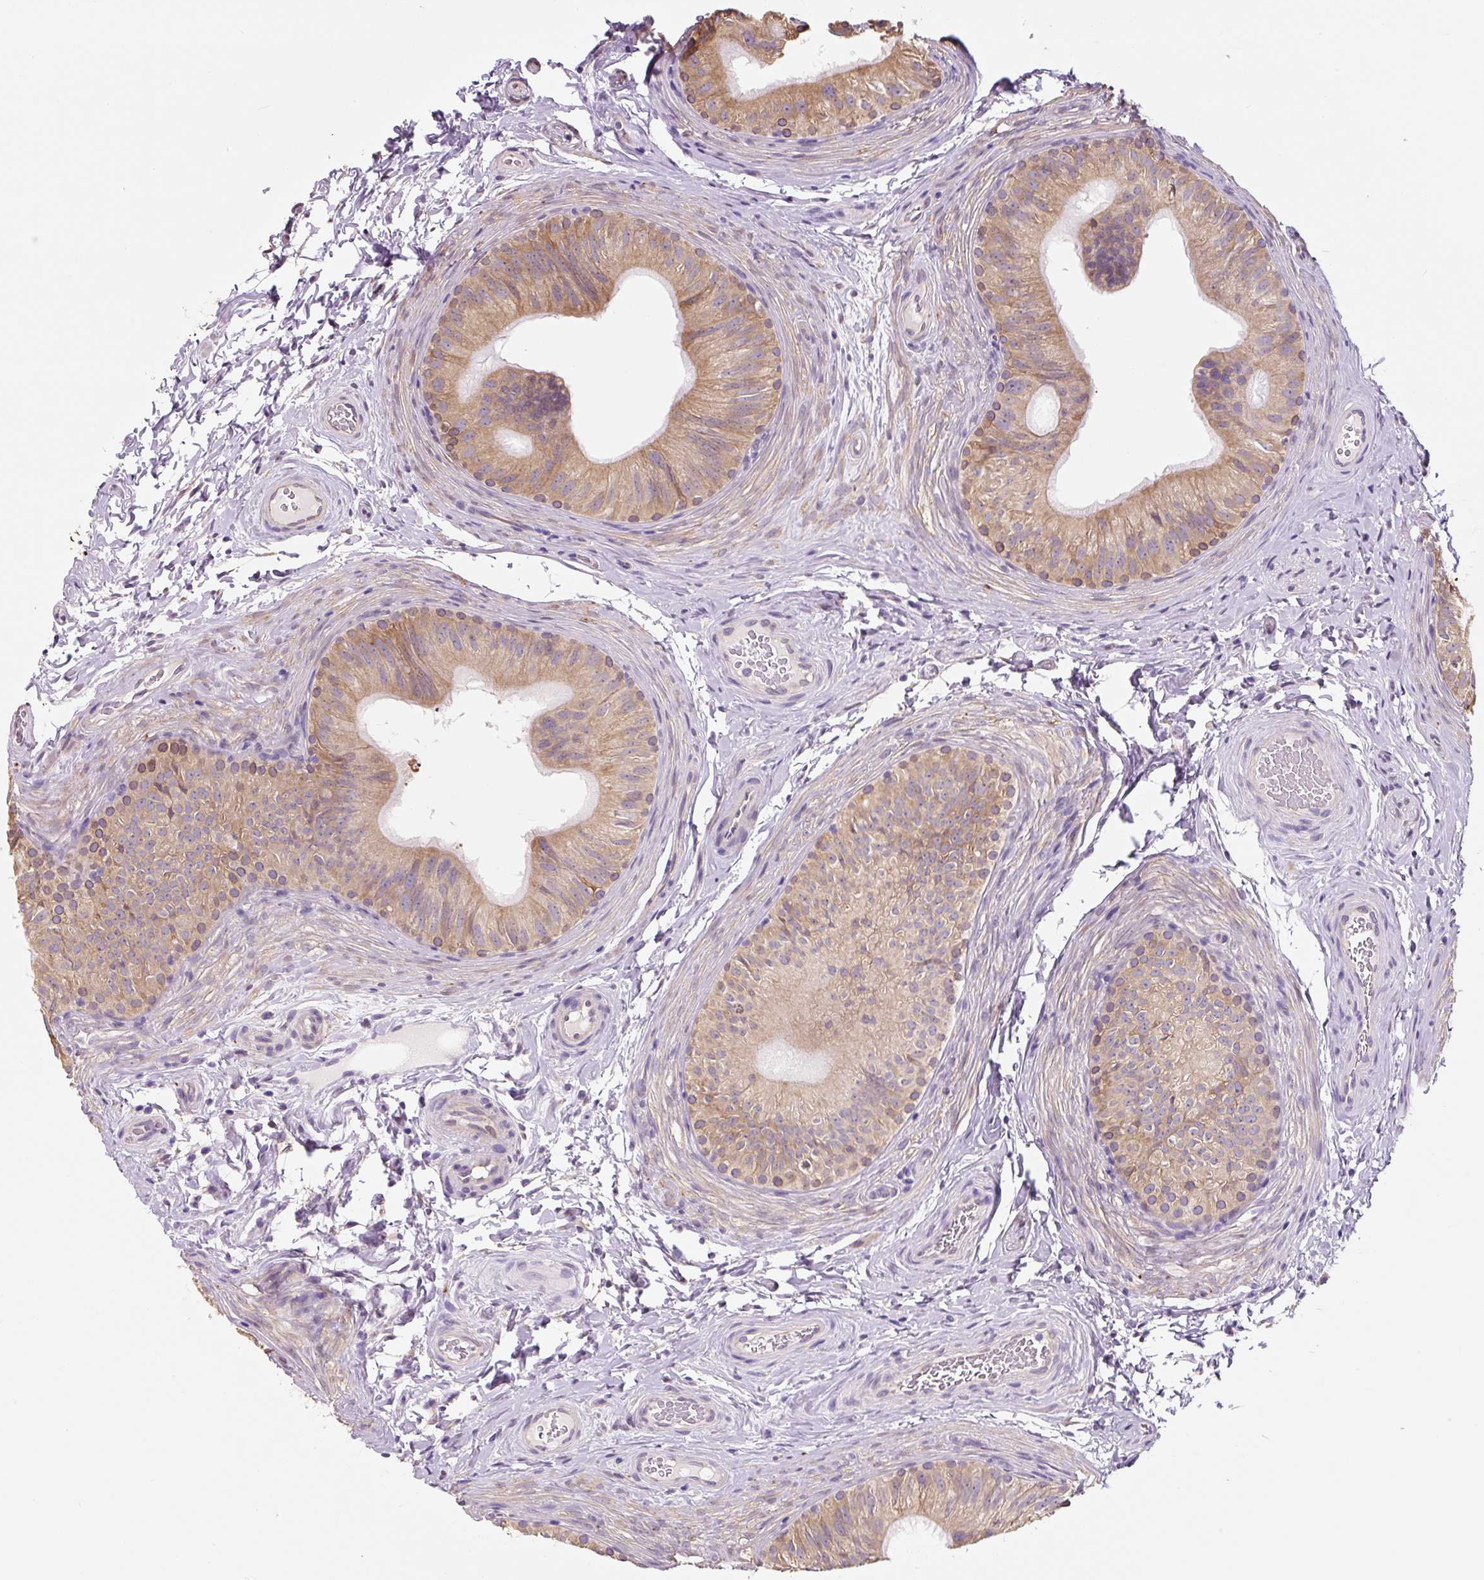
{"staining": {"intensity": "moderate", "quantity": ">75%", "location": "cytoplasmic/membranous"}, "tissue": "epididymis", "cell_type": "Glandular cells", "image_type": "normal", "snomed": [{"axis": "morphology", "description": "Normal tissue, NOS"}, {"axis": "topography", "description": "Epididymis"}], "caption": "Glandular cells exhibit moderate cytoplasmic/membranous expression in about >75% of cells in unremarkable epididymis.", "gene": "ASRGL1", "patient": {"sex": "male", "age": 24}}